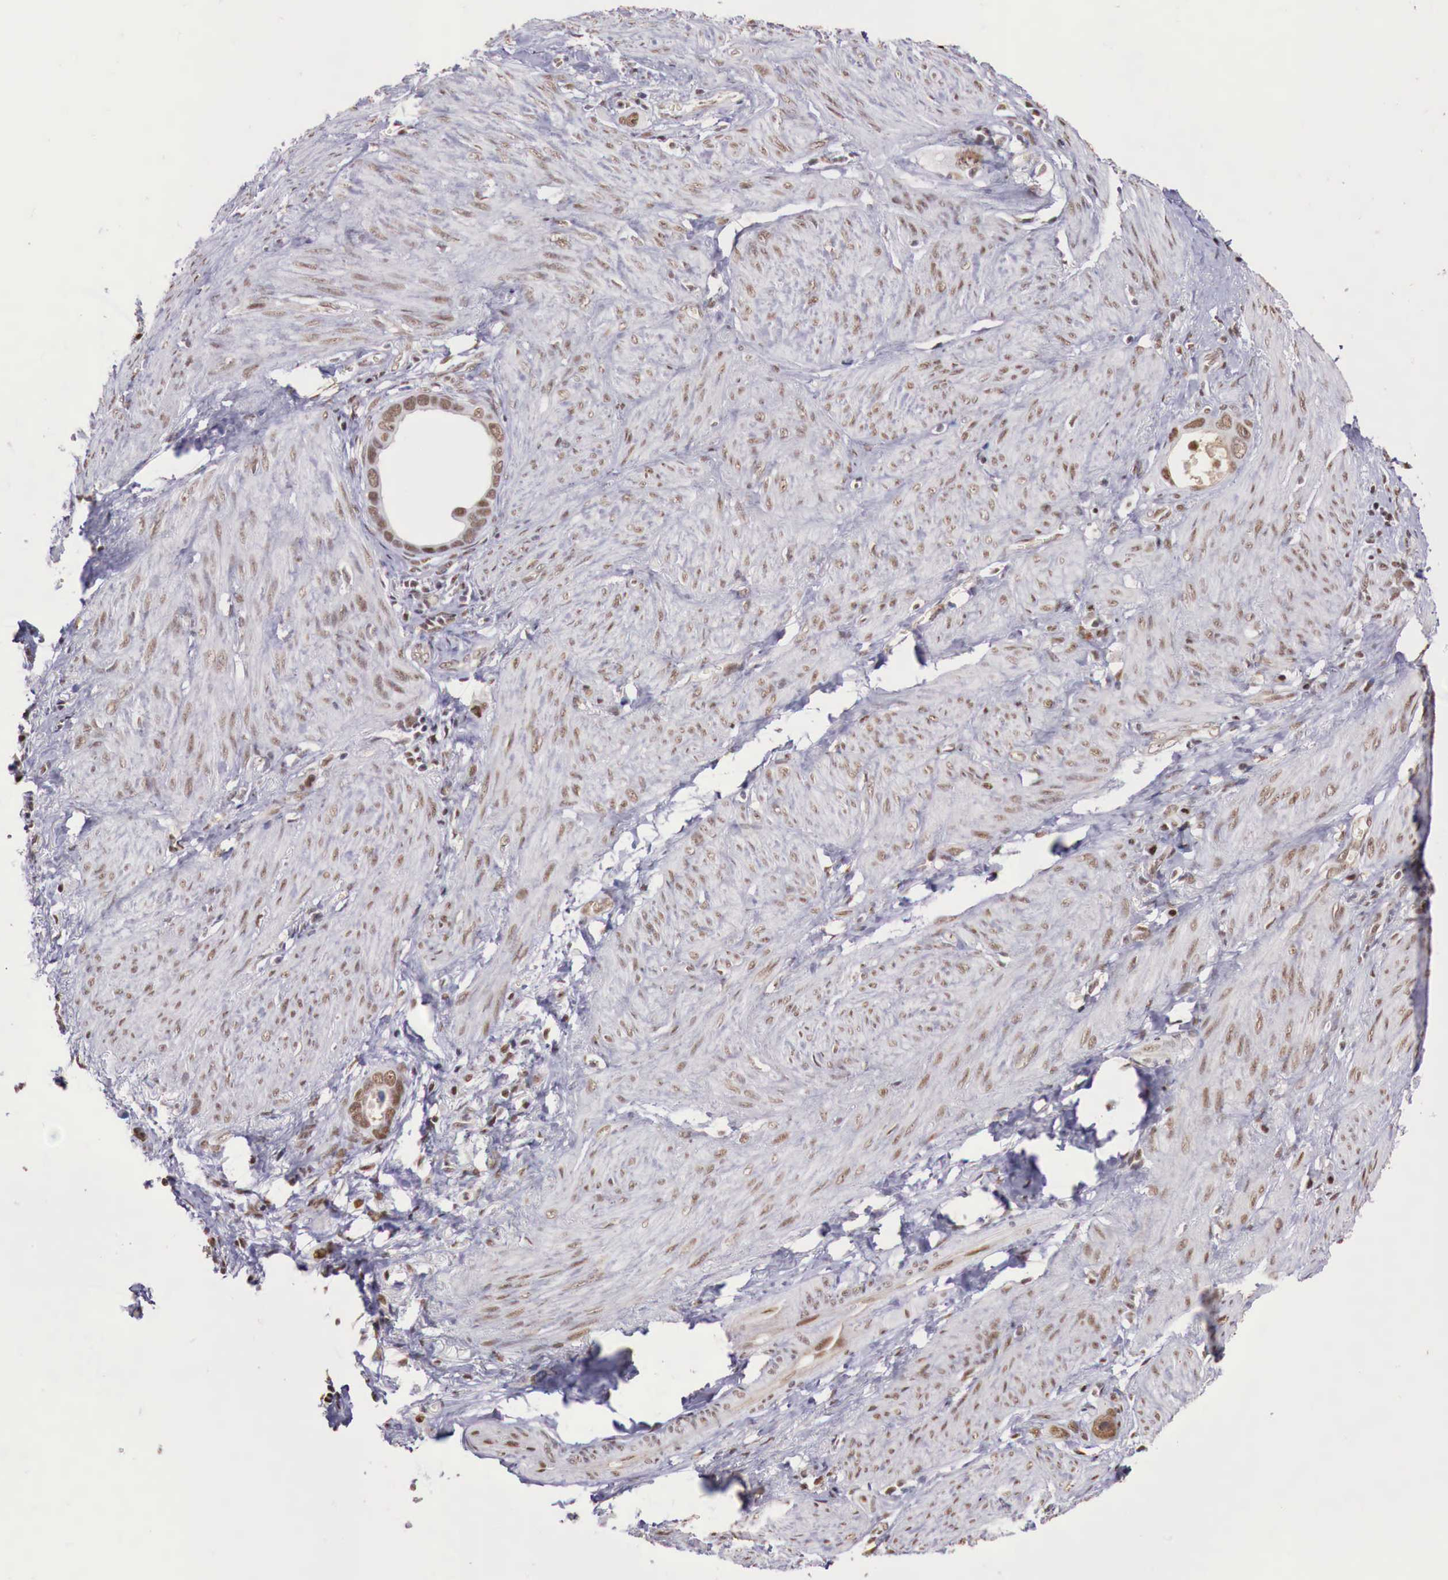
{"staining": {"intensity": "moderate", "quantity": ">75%", "location": "nuclear"}, "tissue": "stomach cancer", "cell_type": "Tumor cells", "image_type": "cancer", "snomed": [{"axis": "morphology", "description": "Adenocarcinoma, NOS"}, {"axis": "topography", "description": "Stomach"}], "caption": "Stomach adenocarcinoma stained for a protein (brown) exhibits moderate nuclear positive staining in about >75% of tumor cells.", "gene": "FOXP2", "patient": {"sex": "male", "age": 78}}